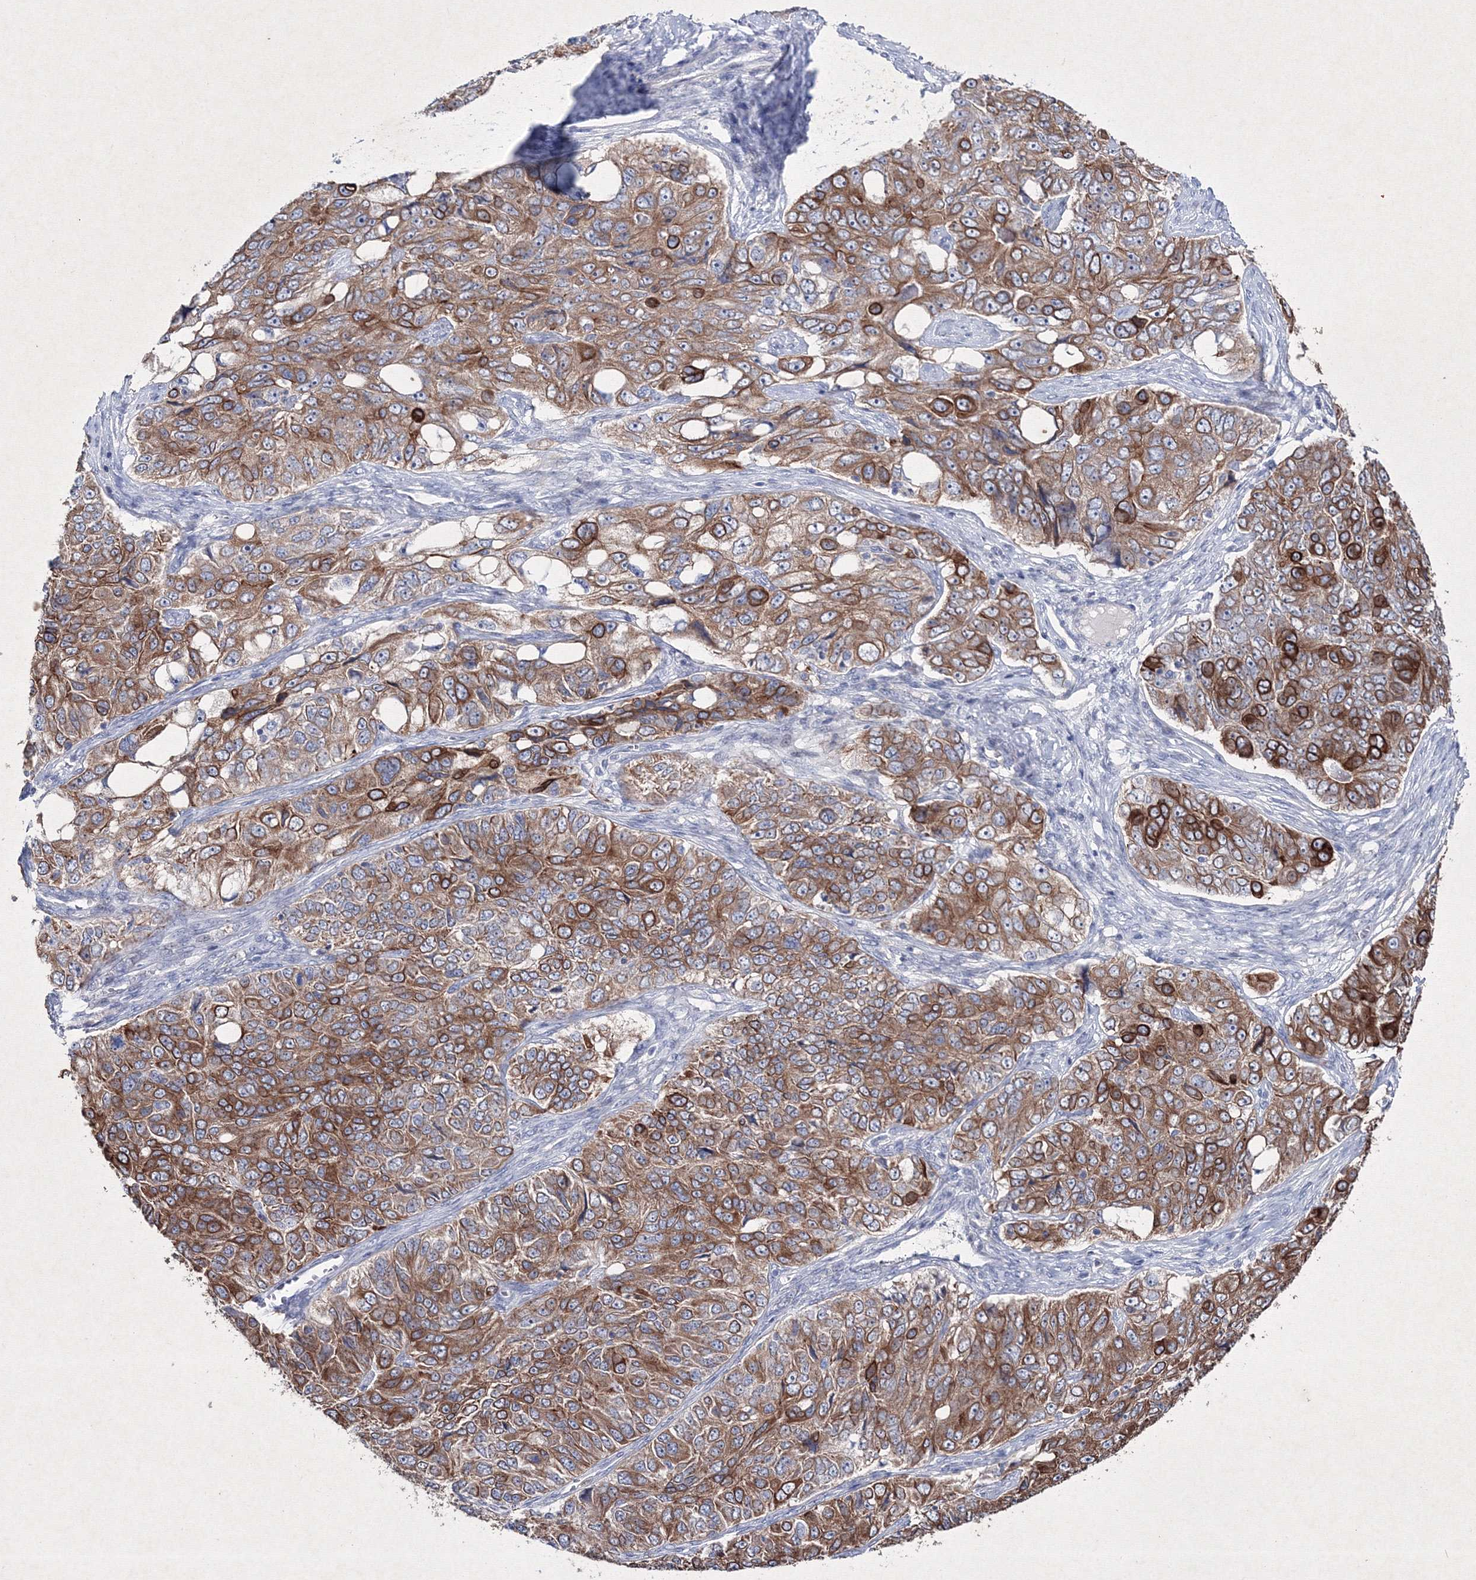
{"staining": {"intensity": "strong", "quantity": ">75%", "location": "cytoplasmic/membranous"}, "tissue": "ovarian cancer", "cell_type": "Tumor cells", "image_type": "cancer", "snomed": [{"axis": "morphology", "description": "Carcinoma, endometroid"}, {"axis": "topography", "description": "Ovary"}], "caption": "Immunohistochemistry of human endometroid carcinoma (ovarian) exhibits high levels of strong cytoplasmic/membranous staining in approximately >75% of tumor cells.", "gene": "SMIM29", "patient": {"sex": "female", "age": 51}}